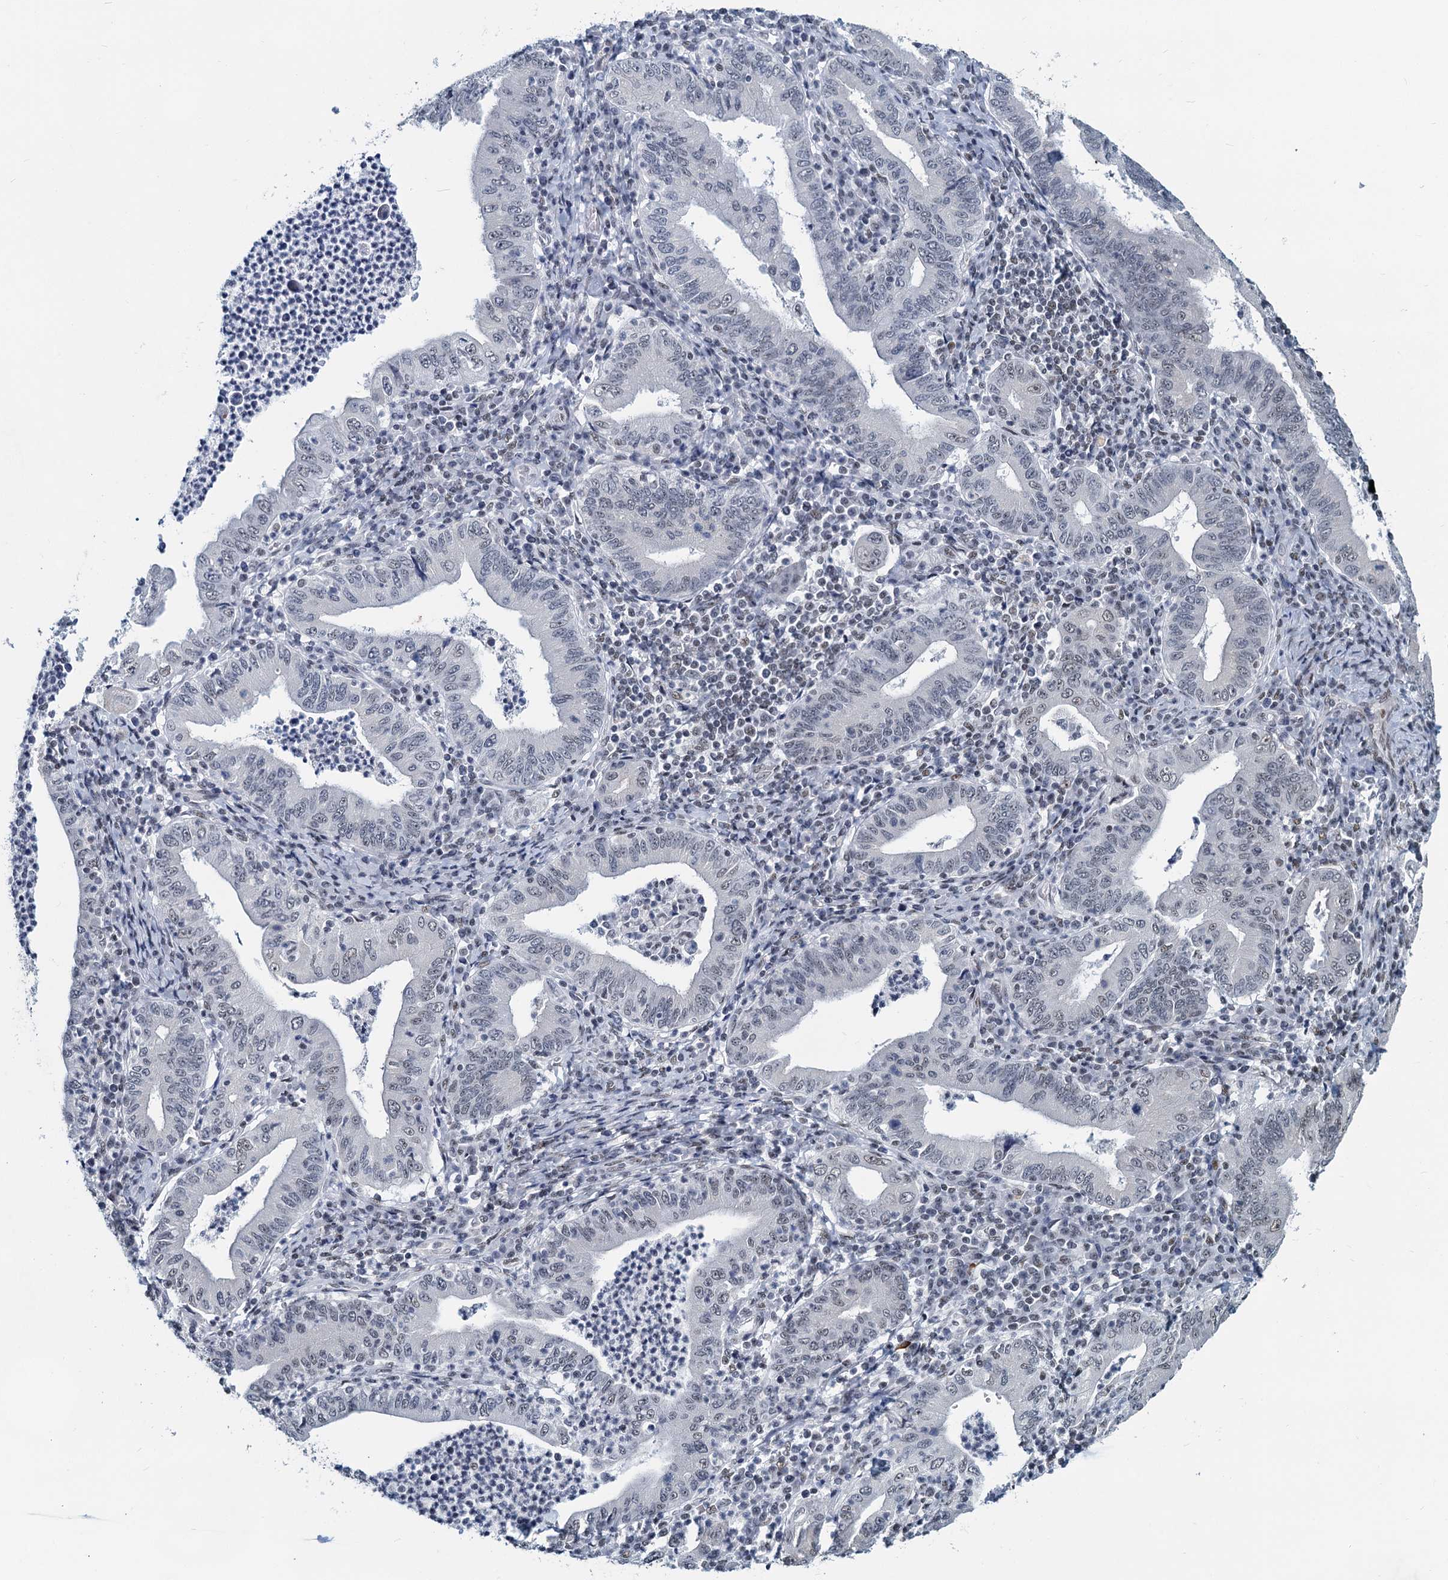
{"staining": {"intensity": "negative", "quantity": "none", "location": "none"}, "tissue": "stomach cancer", "cell_type": "Tumor cells", "image_type": "cancer", "snomed": [{"axis": "morphology", "description": "Normal tissue, NOS"}, {"axis": "morphology", "description": "Adenocarcinoma, NOS"}, {"axis": "topography", "description": "Esophagus"}, {"axis": "topography", "description": "Stomach, upper"}, {"axis": "topography", "description": "Peripheral nerve tissue"}], "caption": "Tumor cells are negative for brown protein staining in stomach adenocarcinoma. (Stains: DAB (3,3'-diaminobenzidine) immunohistochemistry with hematoxylin counter stain, Microscopy: brightfield microscopy at high magnification).", "gene": "METTL14", "patient": {"sex": "male", "age": 62}}